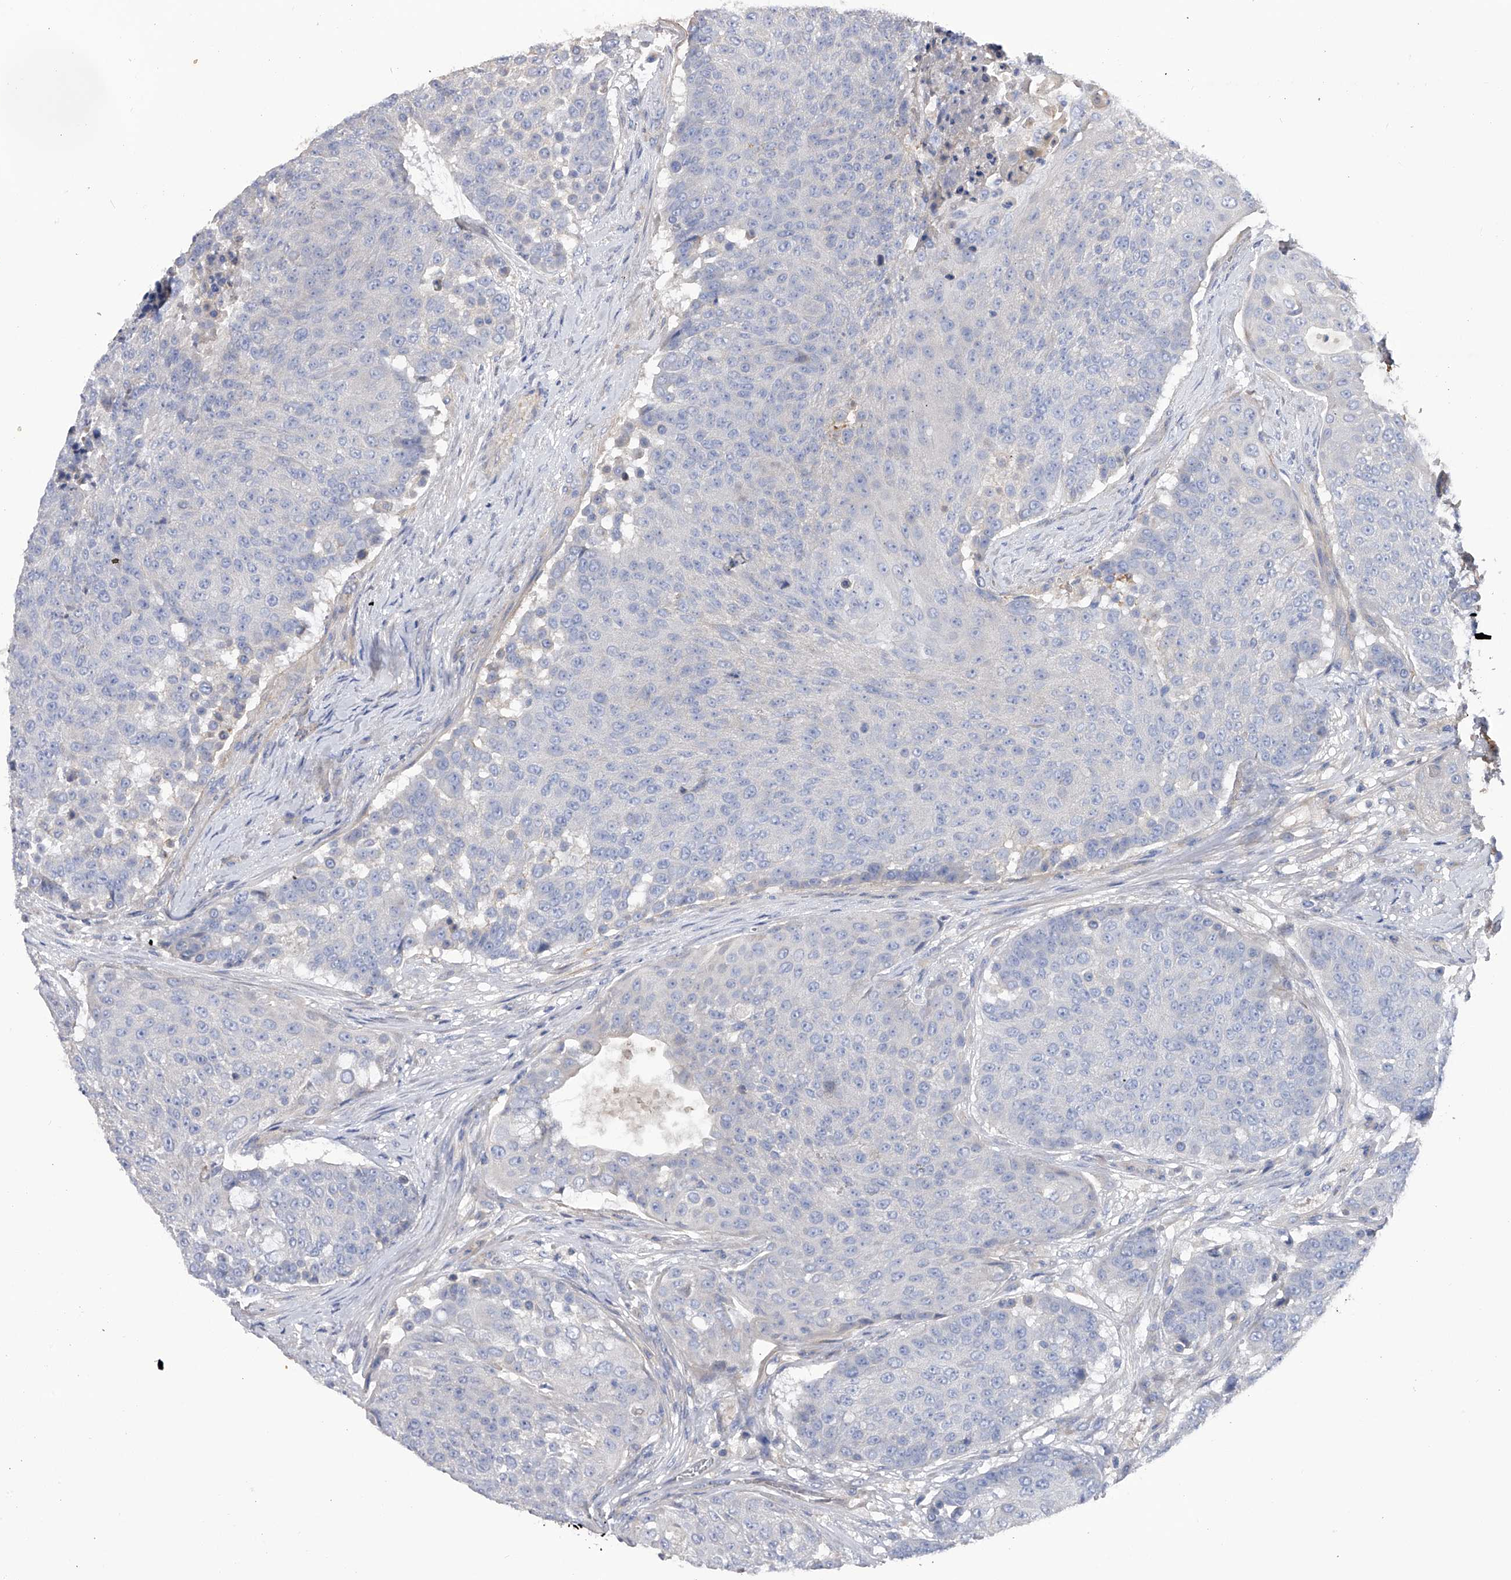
{"staining": {"intensity": "negative", "quantity": "none", "location": "none"}, "tissue": "urothelial cancer", "cell_type": "Tumor cells", "image_type": "cancer", "snomed": [{"axis": "morphology", "description": "Urothelial carcinoma, High grade"}, {"axis": "topography", "description": "Urinary bladder"}], "caption": "Immunohistochemistry (IHC) image of neoplastic tissue: human urothelial cancer stained with DAB (3,3'-diaminobenzidine) exhibits no significant protein positivity in tumor cells.", "gene": "RWDD2A", "patient": {"sex": "female", "age": 63}}